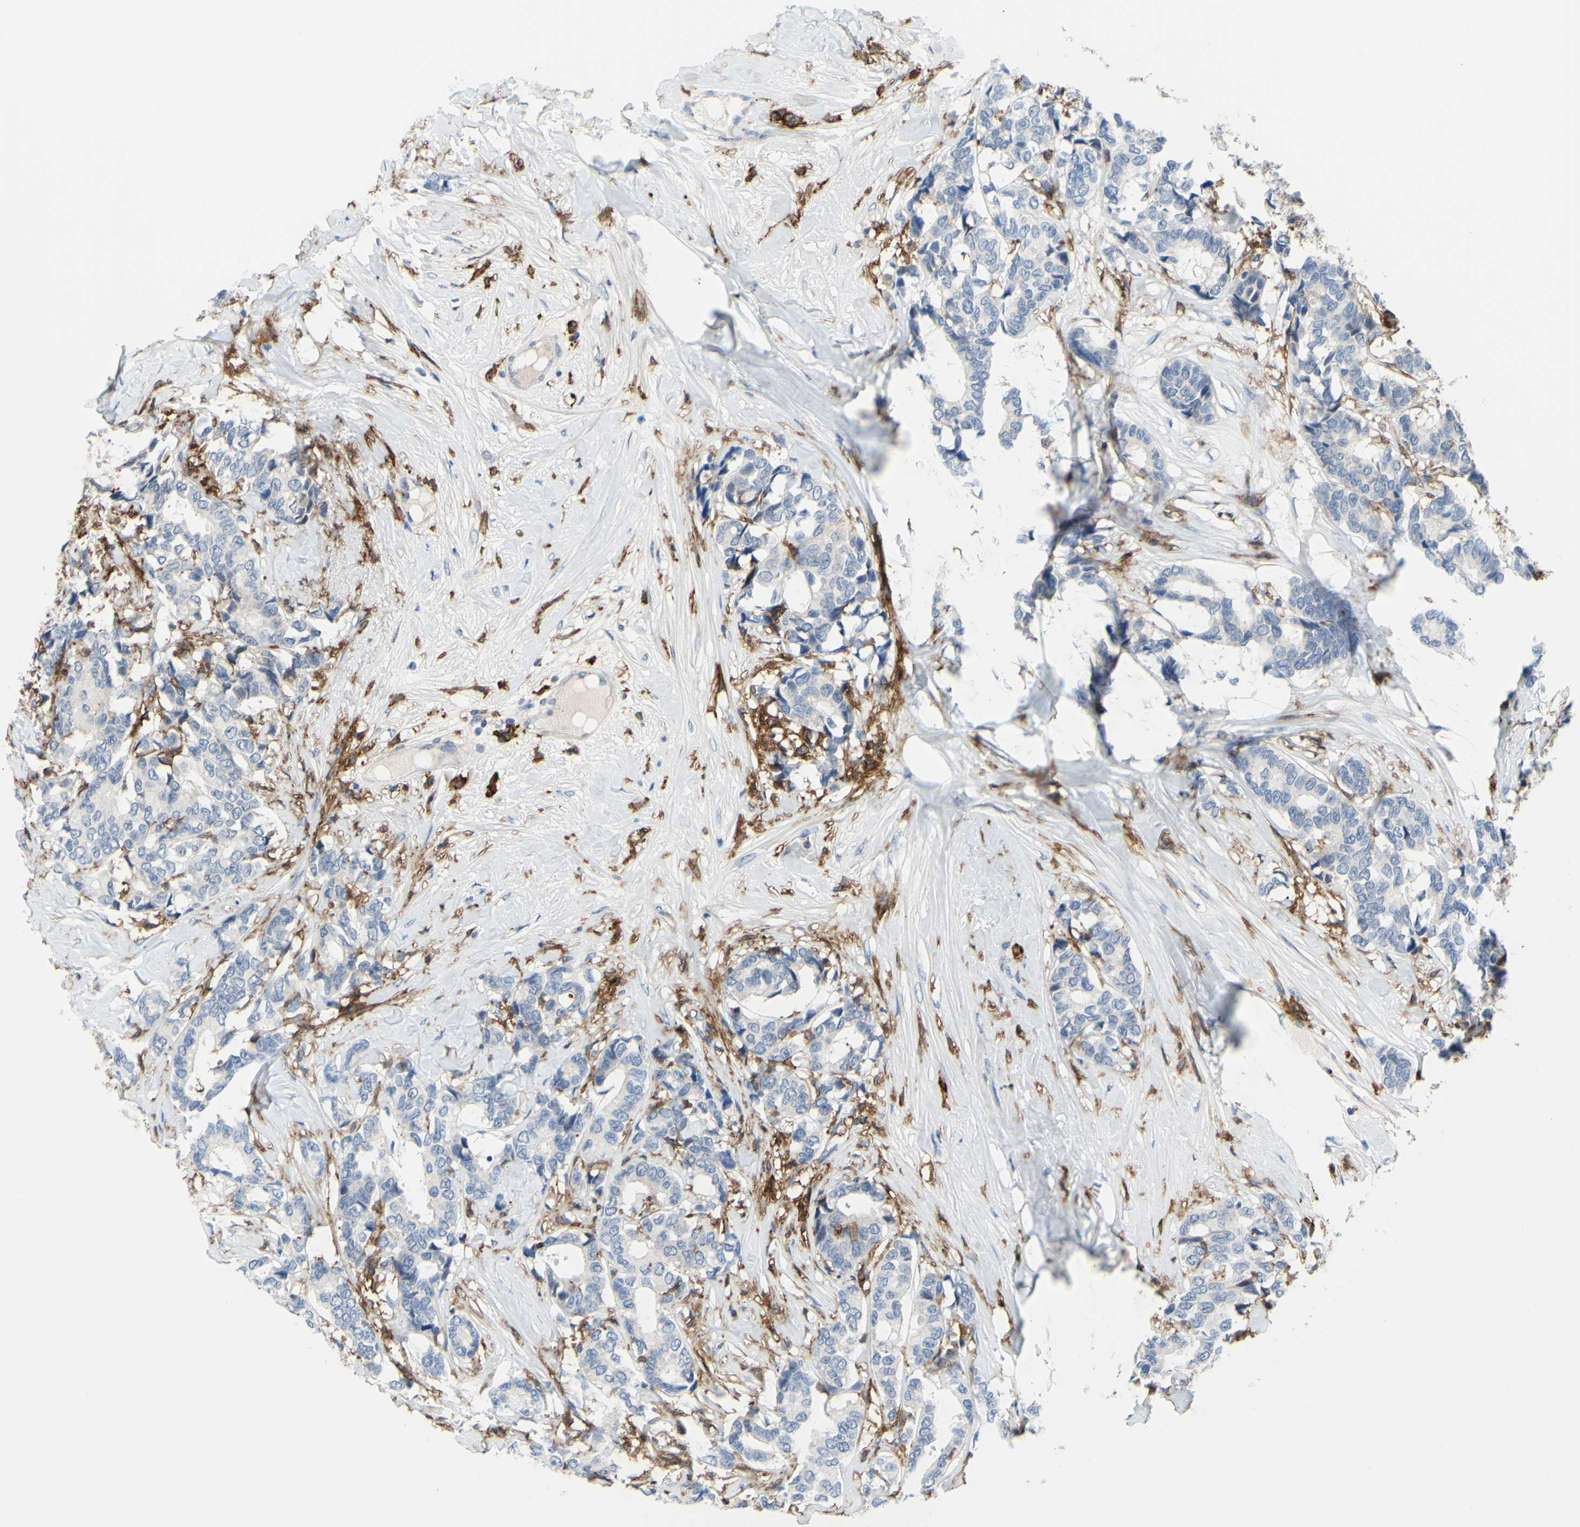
{"staining": {"intensity": "negative", "quantity": "none", "location": "none"}, "tissue": "breast cancer", "cell_type": "Tumor cells", "image_type": "cancer", "snomed": [{"axis": "morphology", "description": "Duct carcinoma"}, {"axis": "topography", "description": "Breast"}], "caption": "The IHC image has no significant staining in tumor cells of breast cancer (intraductal carcinoma) tissue.", "gene": "FCGR2A", "patient": {"sex": "female", "age": 87}}